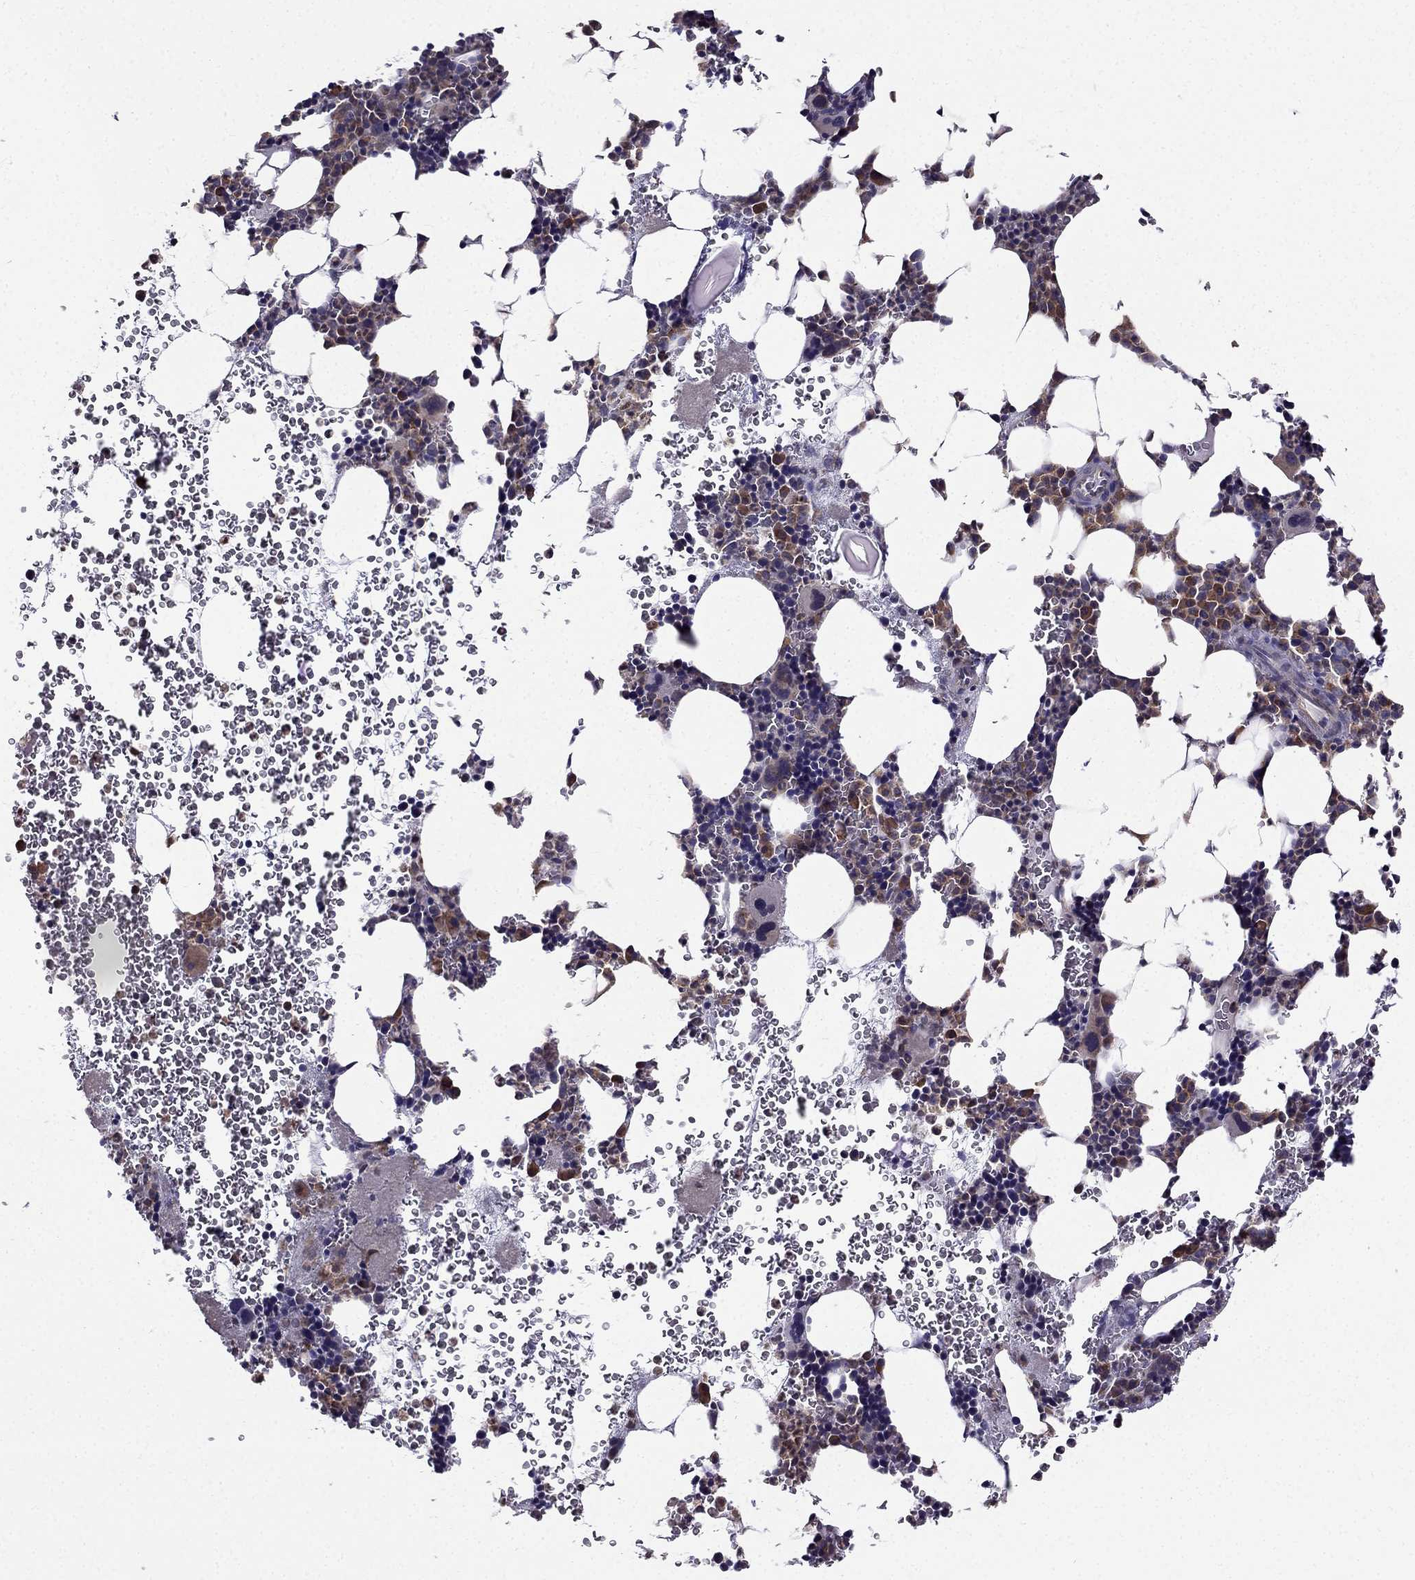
{"staining": {"intensity": "strong", "quantity": "<25%", "location": "cytoplasmic/membranous"}, "tissue": "bone marrow", "cell_type": "Hematopoietic cells", "image_type": "normal", "snomed": [{"axis": "morphology", "description": "Normal tissue, NOS"}, {"axis": "topography", "description": "Bone marrow"}], "caption": "The immunohistochemical stain shows strong cytoplasmic/membranous staining in hematopoietic cells of unremarkable bone marrow.", "gene": "ARHGEF28", "patient": {"sex": "male", "age": 44}}